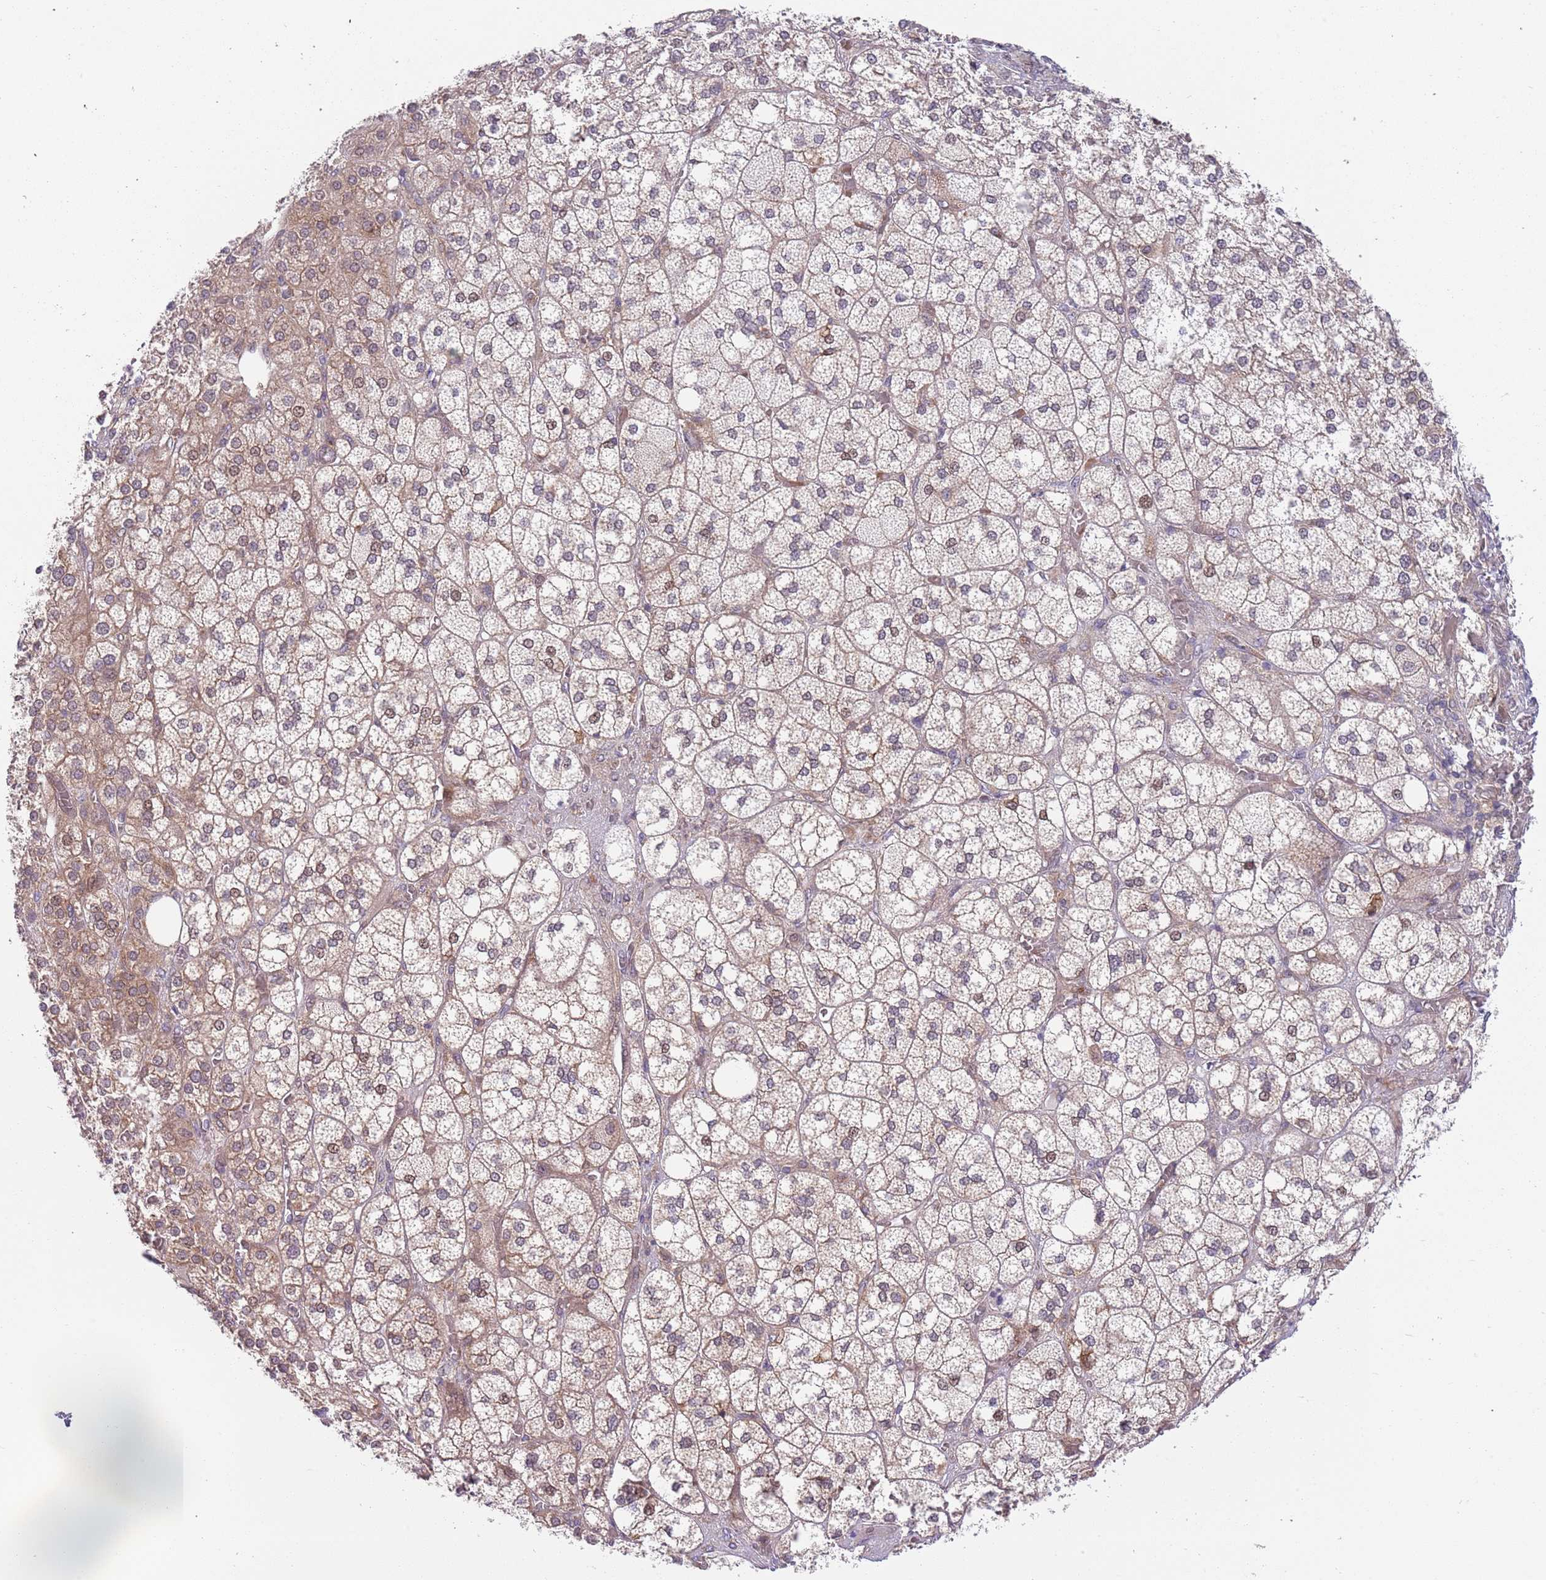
{"staining": {"intensity": "moderate", "quantity": "25%-75%", "location": "cytoplasmic/membranous"}, "tissue": "adrenal gland", "cell_type": "Glandular cells", "image_type": "normal", "snomed": [{"axis": "morphology", "description": "Normal tissue, NOS"}, {"axis": "topography", "description": "Adrenal gland"}], "caption": "Moderate cytoplasmic/membranous protein staining is present in about 25%-75% of glandular cells in adrenal gland.", "gene": "GGA1", "patient": {"sex": "male", "age": 61}}